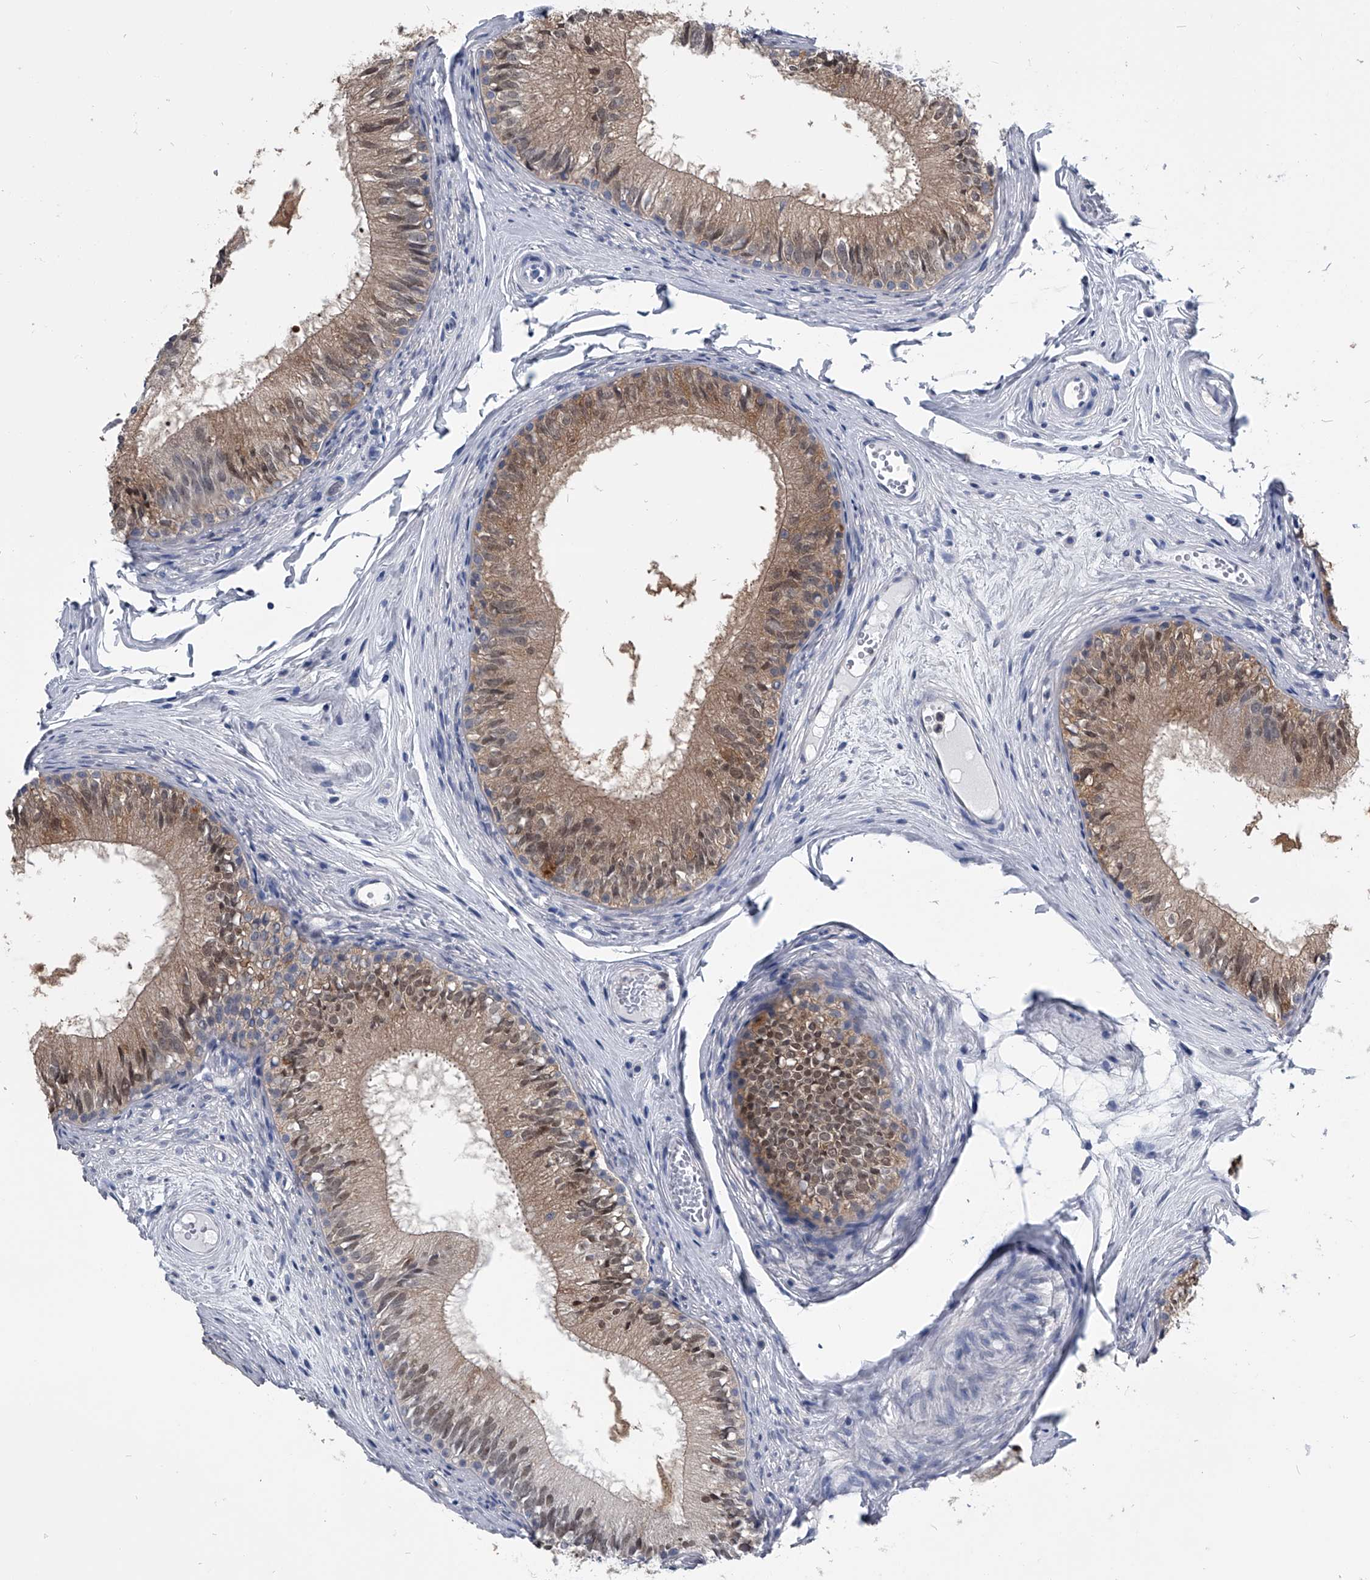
{"staining": {"intensity": "moderate", "quantity": ">75%", "location": "cytoplasmic/membranous,nuclear"}, "tissue": "epididymis", "cell_type": "Glandular cells", "image_type": "normal", "snomed": [{"axis": "morphology", "description": "Normal tissue, NOS"}, {"axis": "morphology", "description": "Seminoma in situ"}, {"axis": "topography", "description": "Testis"}, {"axis": "topography", "description": "Epididymis"}], "caption": "Human epididymis stained with a protein marker shows moderate staining in glandular cells.", "gene": "PDXK", "patient": {"sex": "male", "age": 28}}